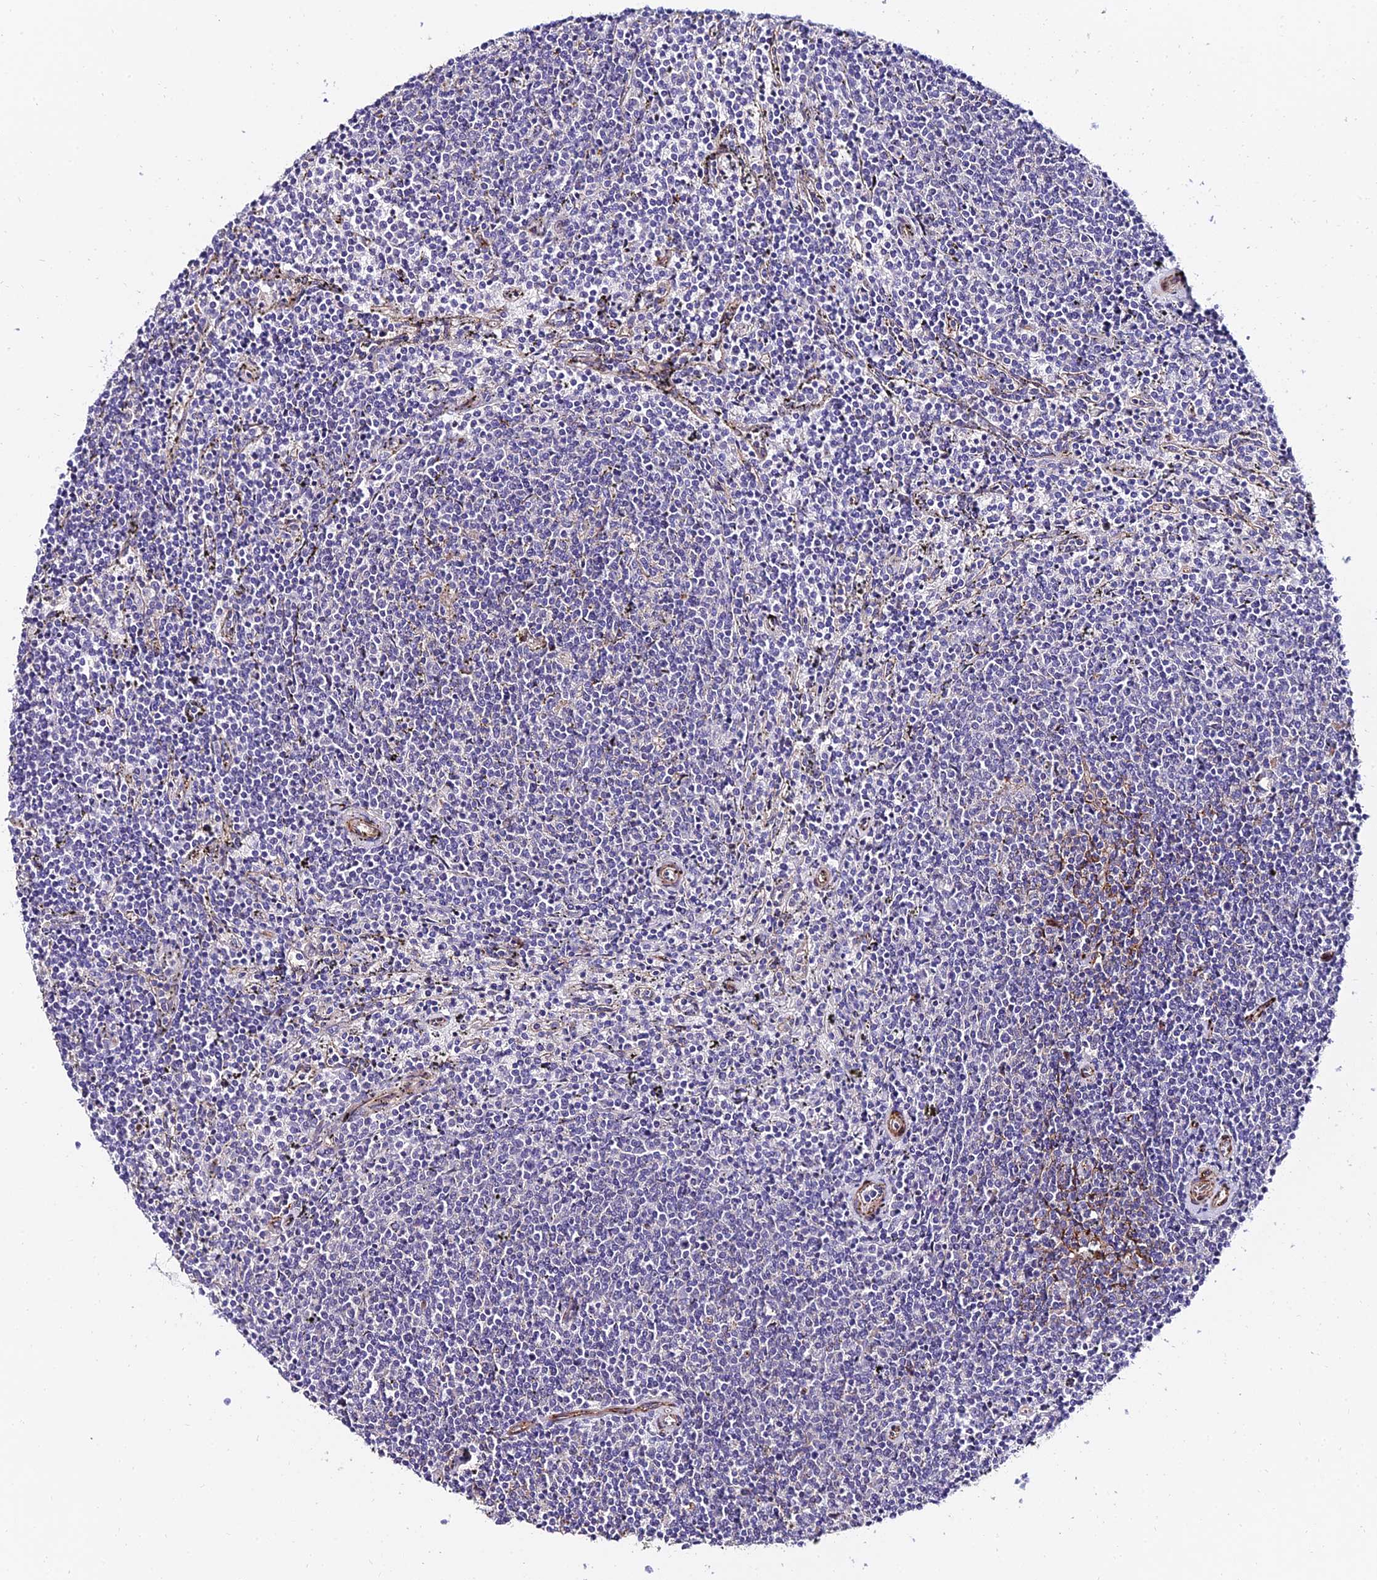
{"staining": {"intensity": "negative", "quantity": "none", "location": "none"}, "tissue": "lymphoma", "cell_type": "Tumor cells", "image_type": "cancer", "snomed": [{"axis": "morphology", "description": "Malignant lymphoma, non-Hodgkin's type, Low grade"}, {"axis": "topography", "description": "Spleen"}], "caption": "Tumor cells show no significant protein positivity in lymphoma. (DAB (3,3'-diaminobenzidine) immunohistochemistry (IHC) visualized using brightfield microscopy, high magnification).", "gene": "ALDH3B2", "patient": {"sex": "female", "age": 50}}